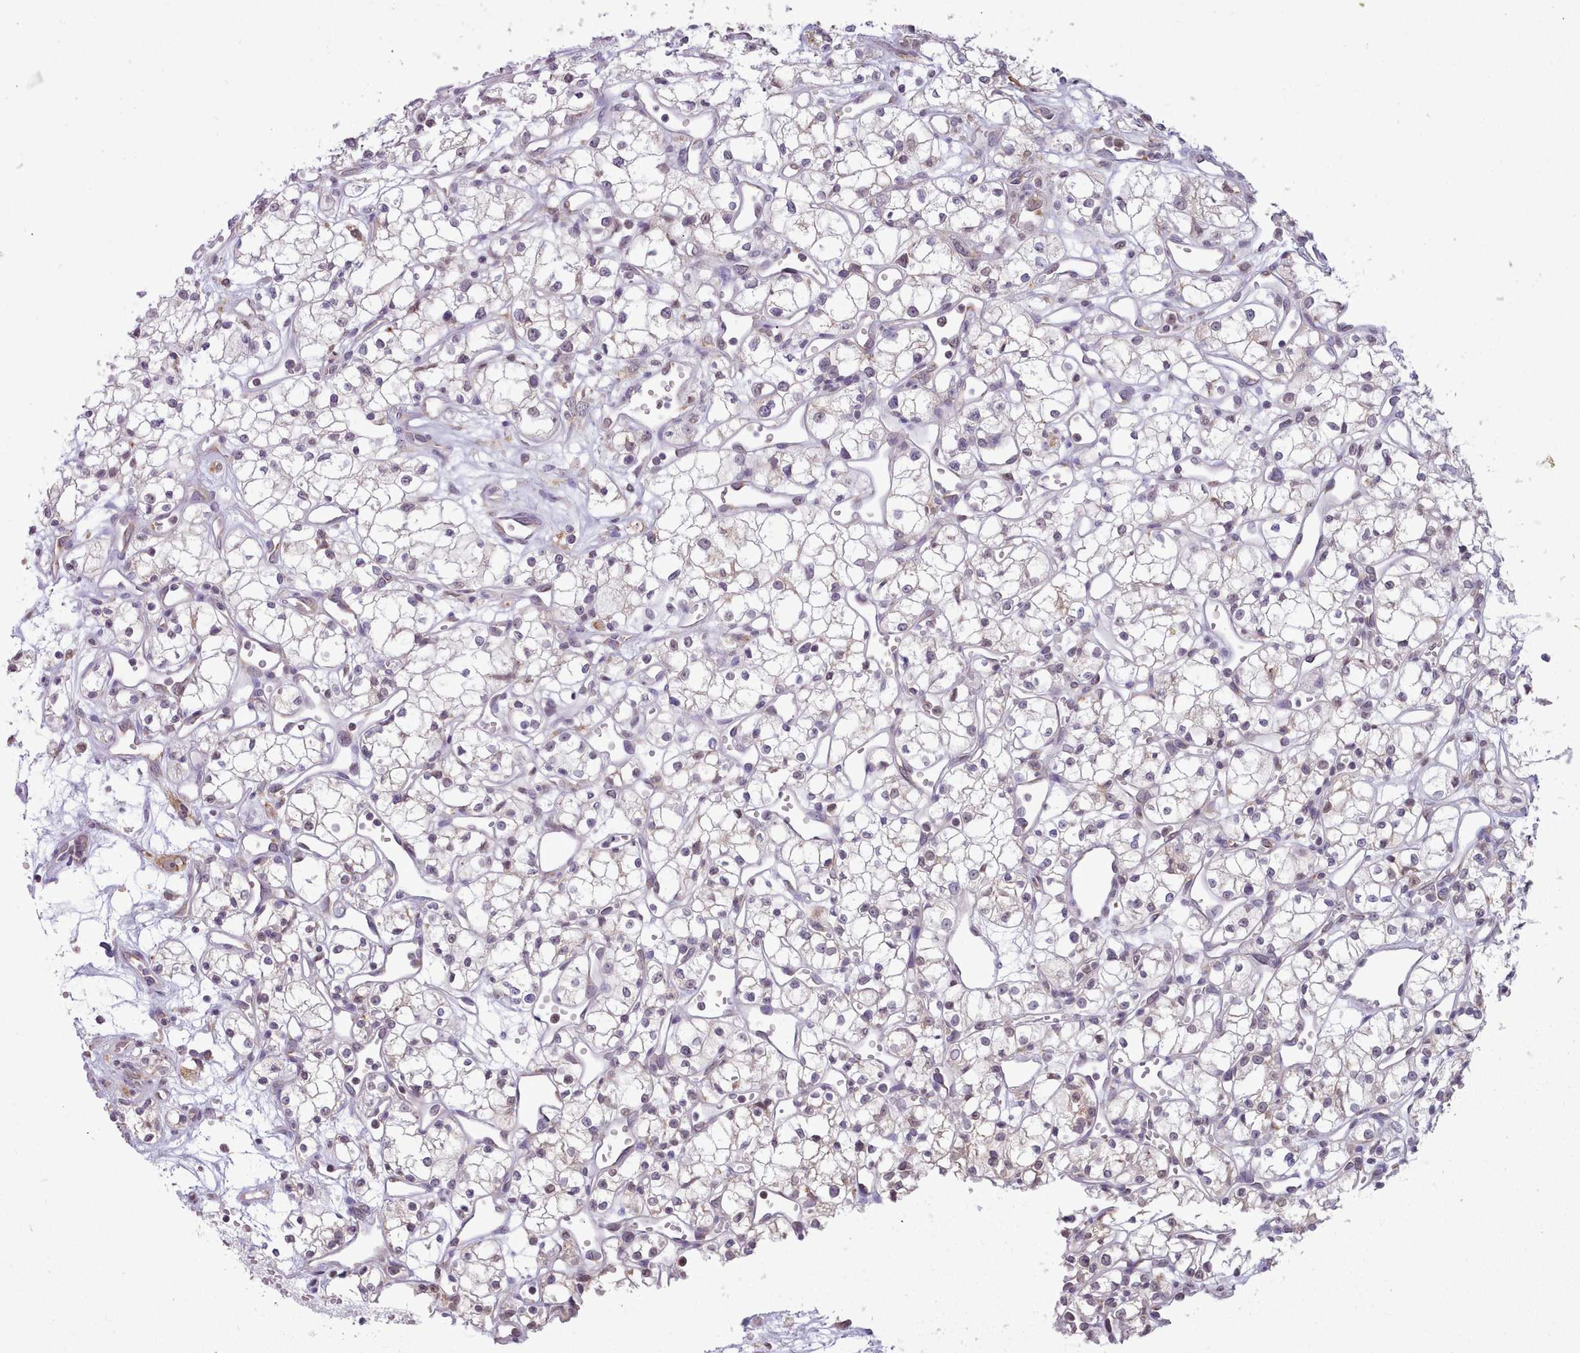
{"staining": {"intensity": "negative", "quantity": "none", "location": "none"}, "tissue": "renal cancer", "cell_type": "Tumor cells", "image_type": "cancer", "snomed": [{"axis": "morphology", "description": "Adenocarcinoma, NOS"}, {"axis": "topography", "description": "Kidney"}], "caption": "This micrograph is of renal cancer stained with immunohistochemistry (IHC) to label a protein in brown with the nuclei are counter-stained blue. There is no positivity in tumor cells.", "gene": "SEC61B", "patient": {"sex": "male", "age": 59}}